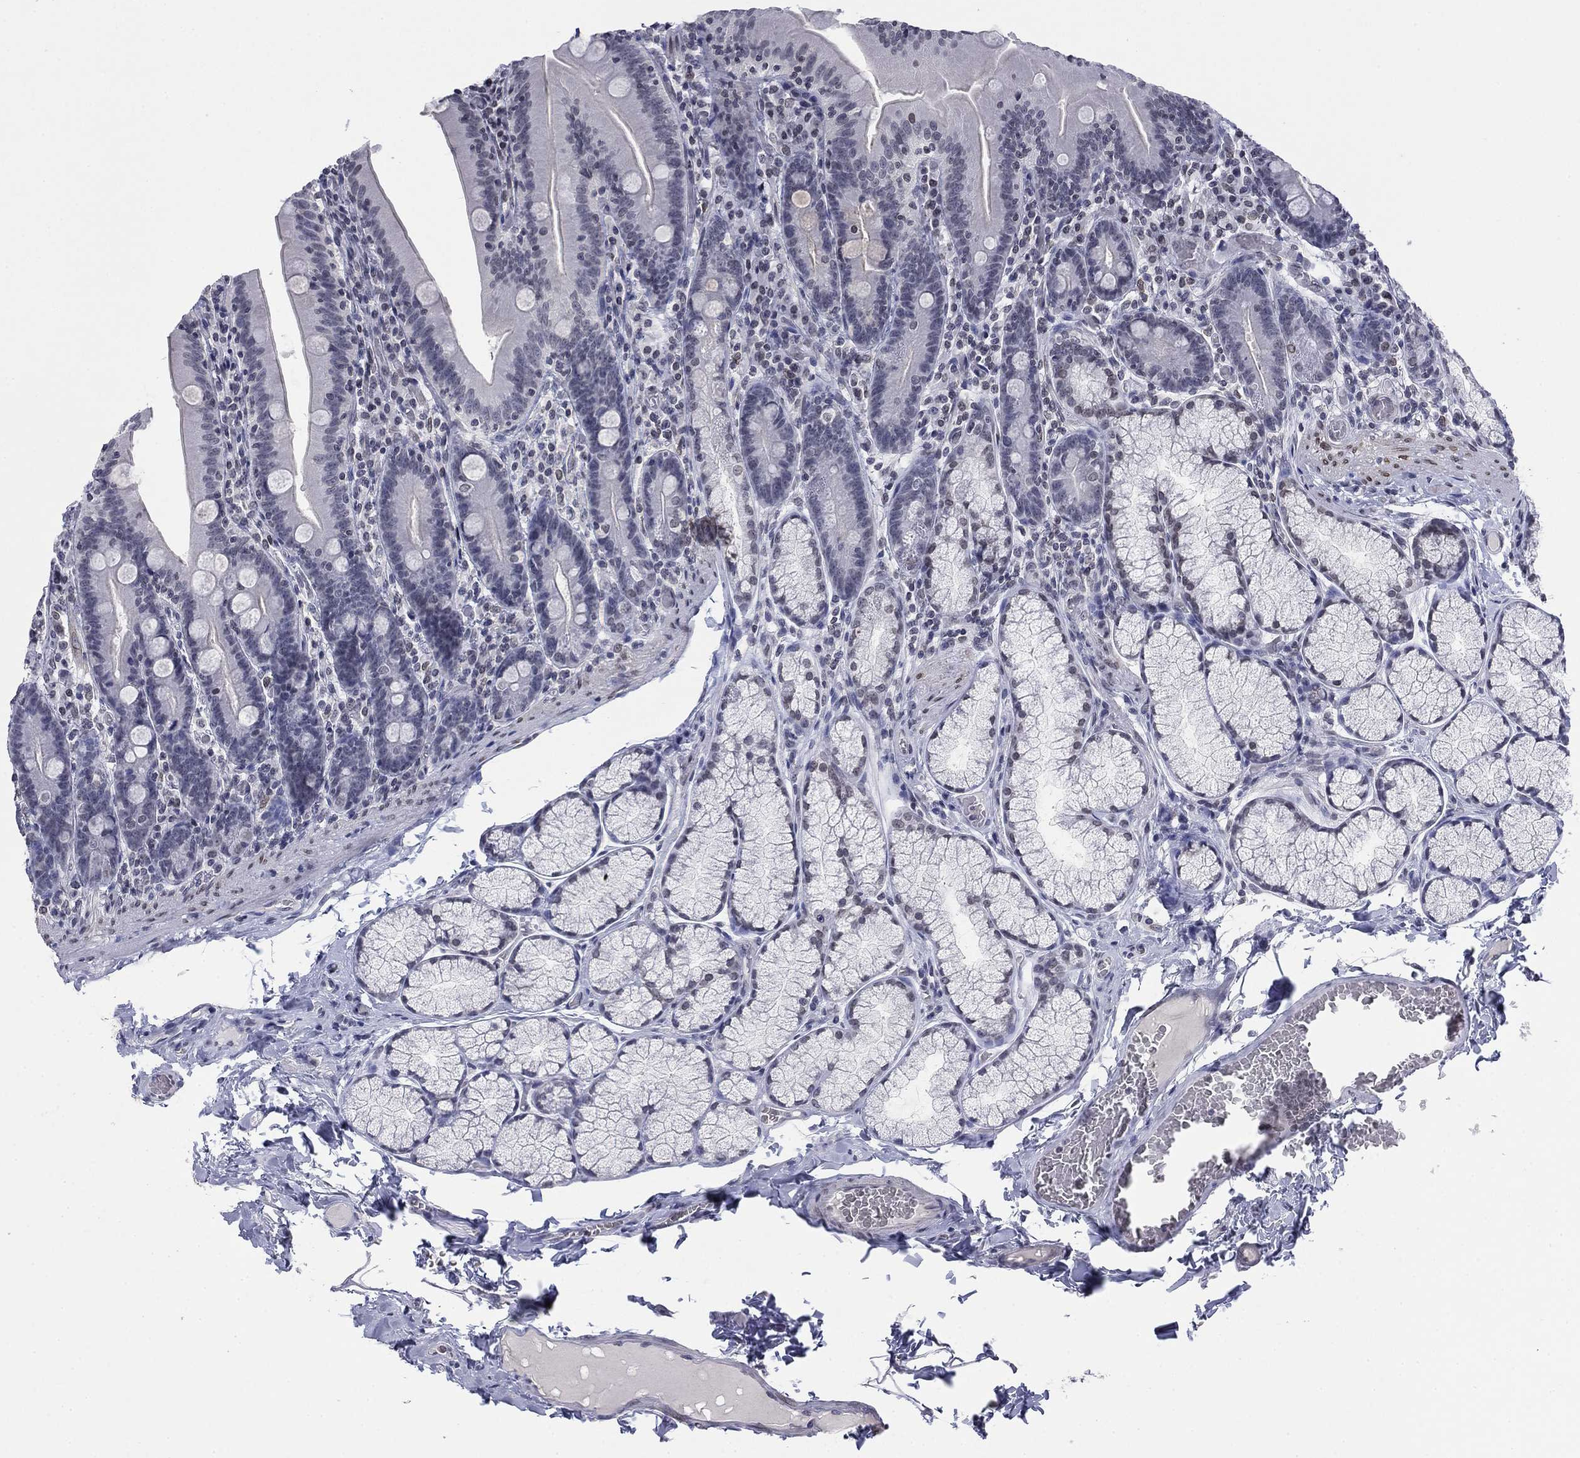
{"staining": {"intensity": "negative", "quantity": "none", "location": "none"}, "tissue": "small intestine", "cell_type": "Glandular cells", "image_type": "normal", "snomed": [{"axis": "morphology", "description": "Normal tissue, NOS"}, {"axis": "topography", "description": "Small intestine"}], "caption": "Micrograph shows no protein staining in glandular cells of unremarkable small intestine.", "gene": "TOR1AIP1", "patient": {"sex": "male", "age": 37}}